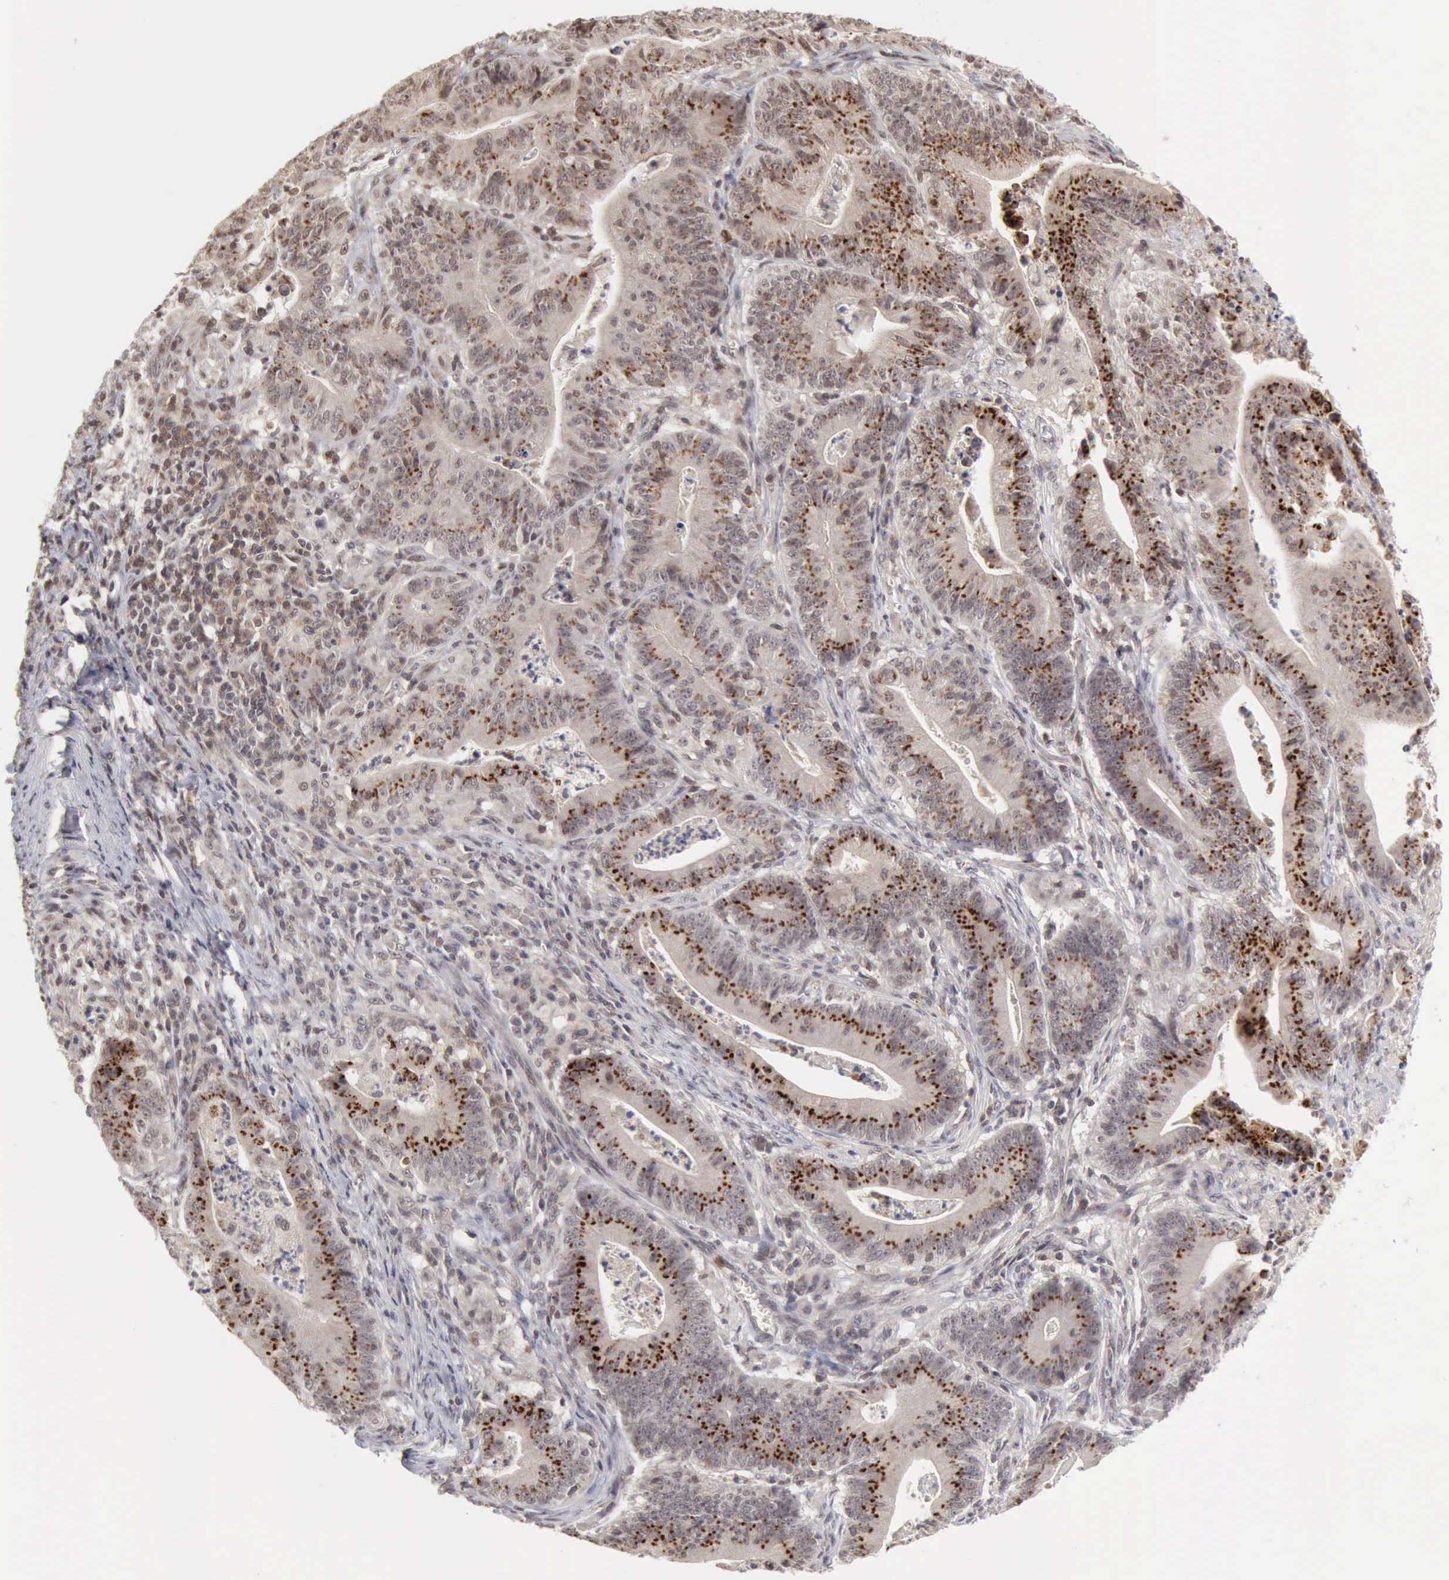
{"staining": {"intensity": "moderate", "quantity": ">75%", "location": "cytoplasmic/membranous"}, "tissue": "stomach cancer", "cell_type": "Tumor cells", "image_type": "cancer", "snomed": [{"axis": "morphology", "description": "Adenocarcinoma, NOS"}, {"axis": "topography", "description": "Stomach, lower"}], "caption": "About >75% of tumor cells in human stomach adenocarcinoma display moderate cytoplasmic/membranous protein positivity as visualized by brown immunohistochemical staining.", "gene": "CDKN2A", "patient": {"sex": "female", "age": 86}}